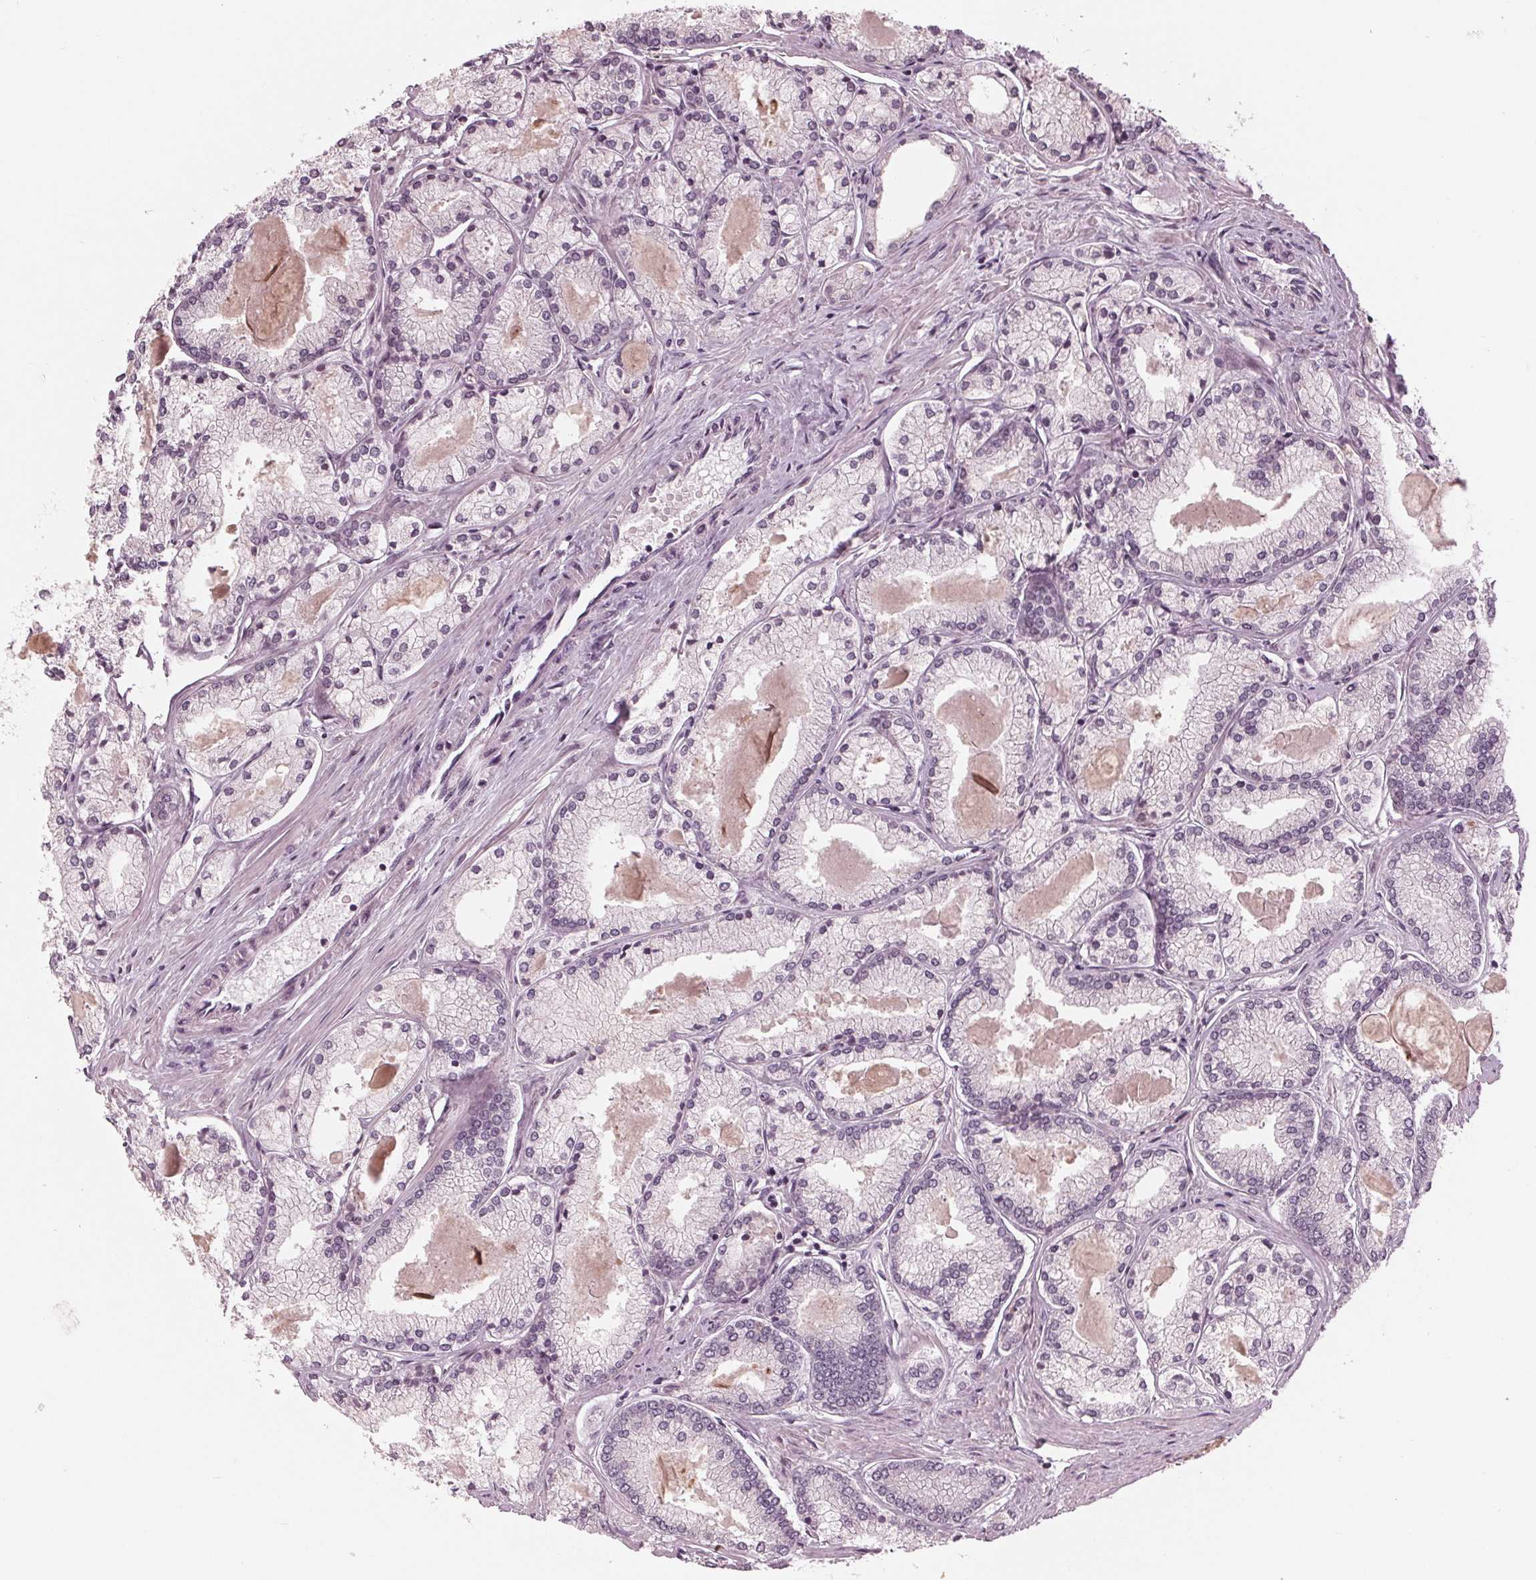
{"staining": {"intensity": "weak", "quantity": "<25%", "location": "nuclear"}, "tissue": "prostate cancer", "cell_type": "Tumor cells", "image_type": "cancer", "snomed": [{"axis": "morphology", "description": "Adenocarcinoma, High grade"}, {"axis": "topography", "description": "Prostate"}], "caption": "Immunohistochemistry (IHC) histopathology image of adenocarcinoma (high-grade) (prostate) stained for a protein (brown), which exhibits no expression in tumor cells. (IHC, brightfield microscopy, high magnification).", "gene": "SLX4", "patient": {"sex": "male", "age": 68}}